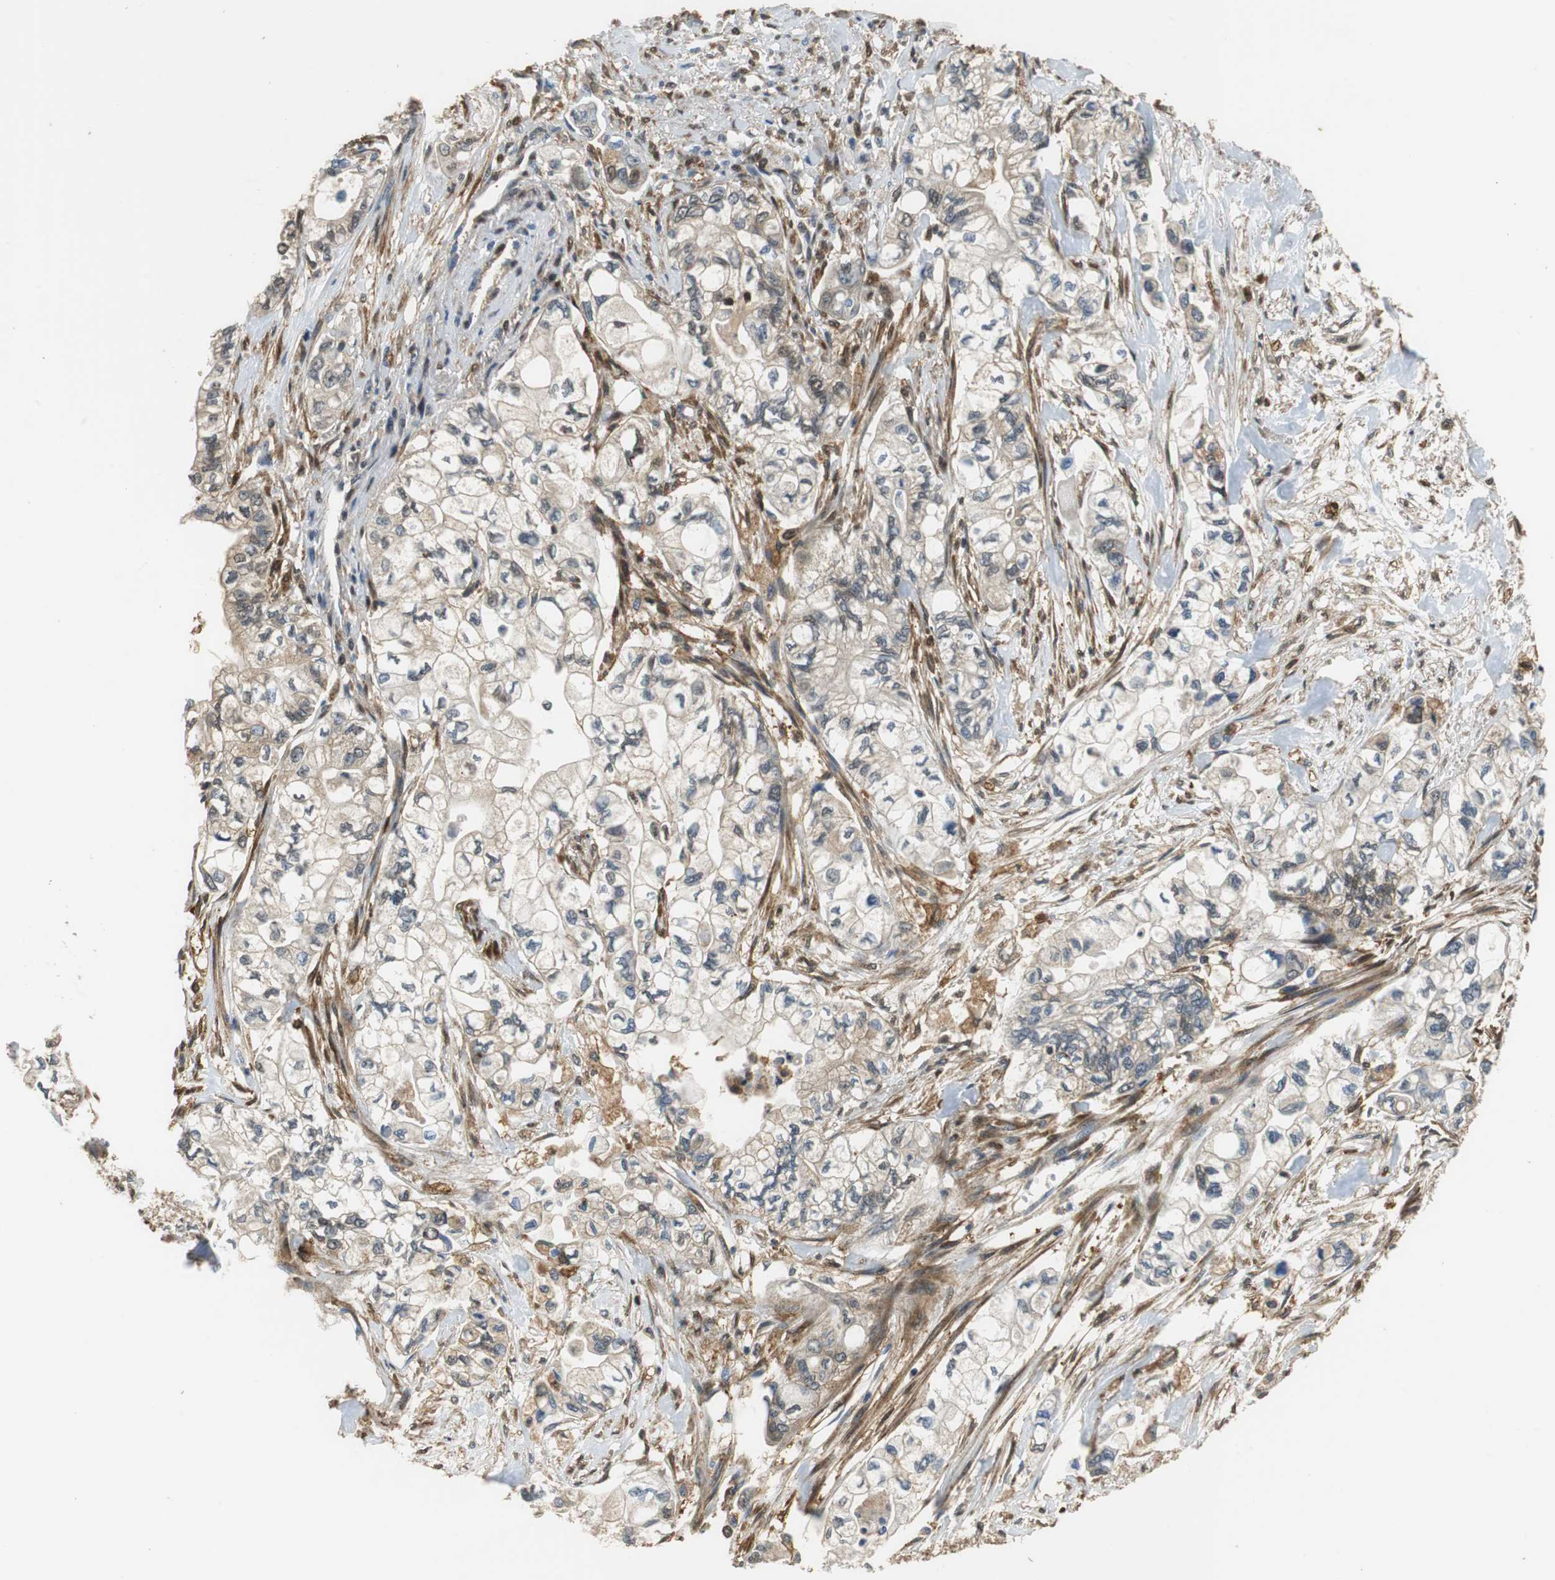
{"staining": {"intensity": "weak", "quantity": "25%-75%", "location": "cytoplasmic/membranous"}, "tissue": "pancreatic cancer", "cell_type": "Tumor cells", "image_type": "cancer", "snomed": [{"axis": "morphology", "description": "Adenocarcinoma, NOS"}, {"axis": "topography", "description": "Pancreas"}], "caption": "Tumor cells demonstrate low levels of weak cytoplasmic/membranous staining in about 25%-75% of cells in human adenocarcinoma (pancreatic). (DAB IHC, brown staining for protein, blue staining for nuclei).", "gene": "UBQLN2", "patient": {"sex": "male", "age": 79}}